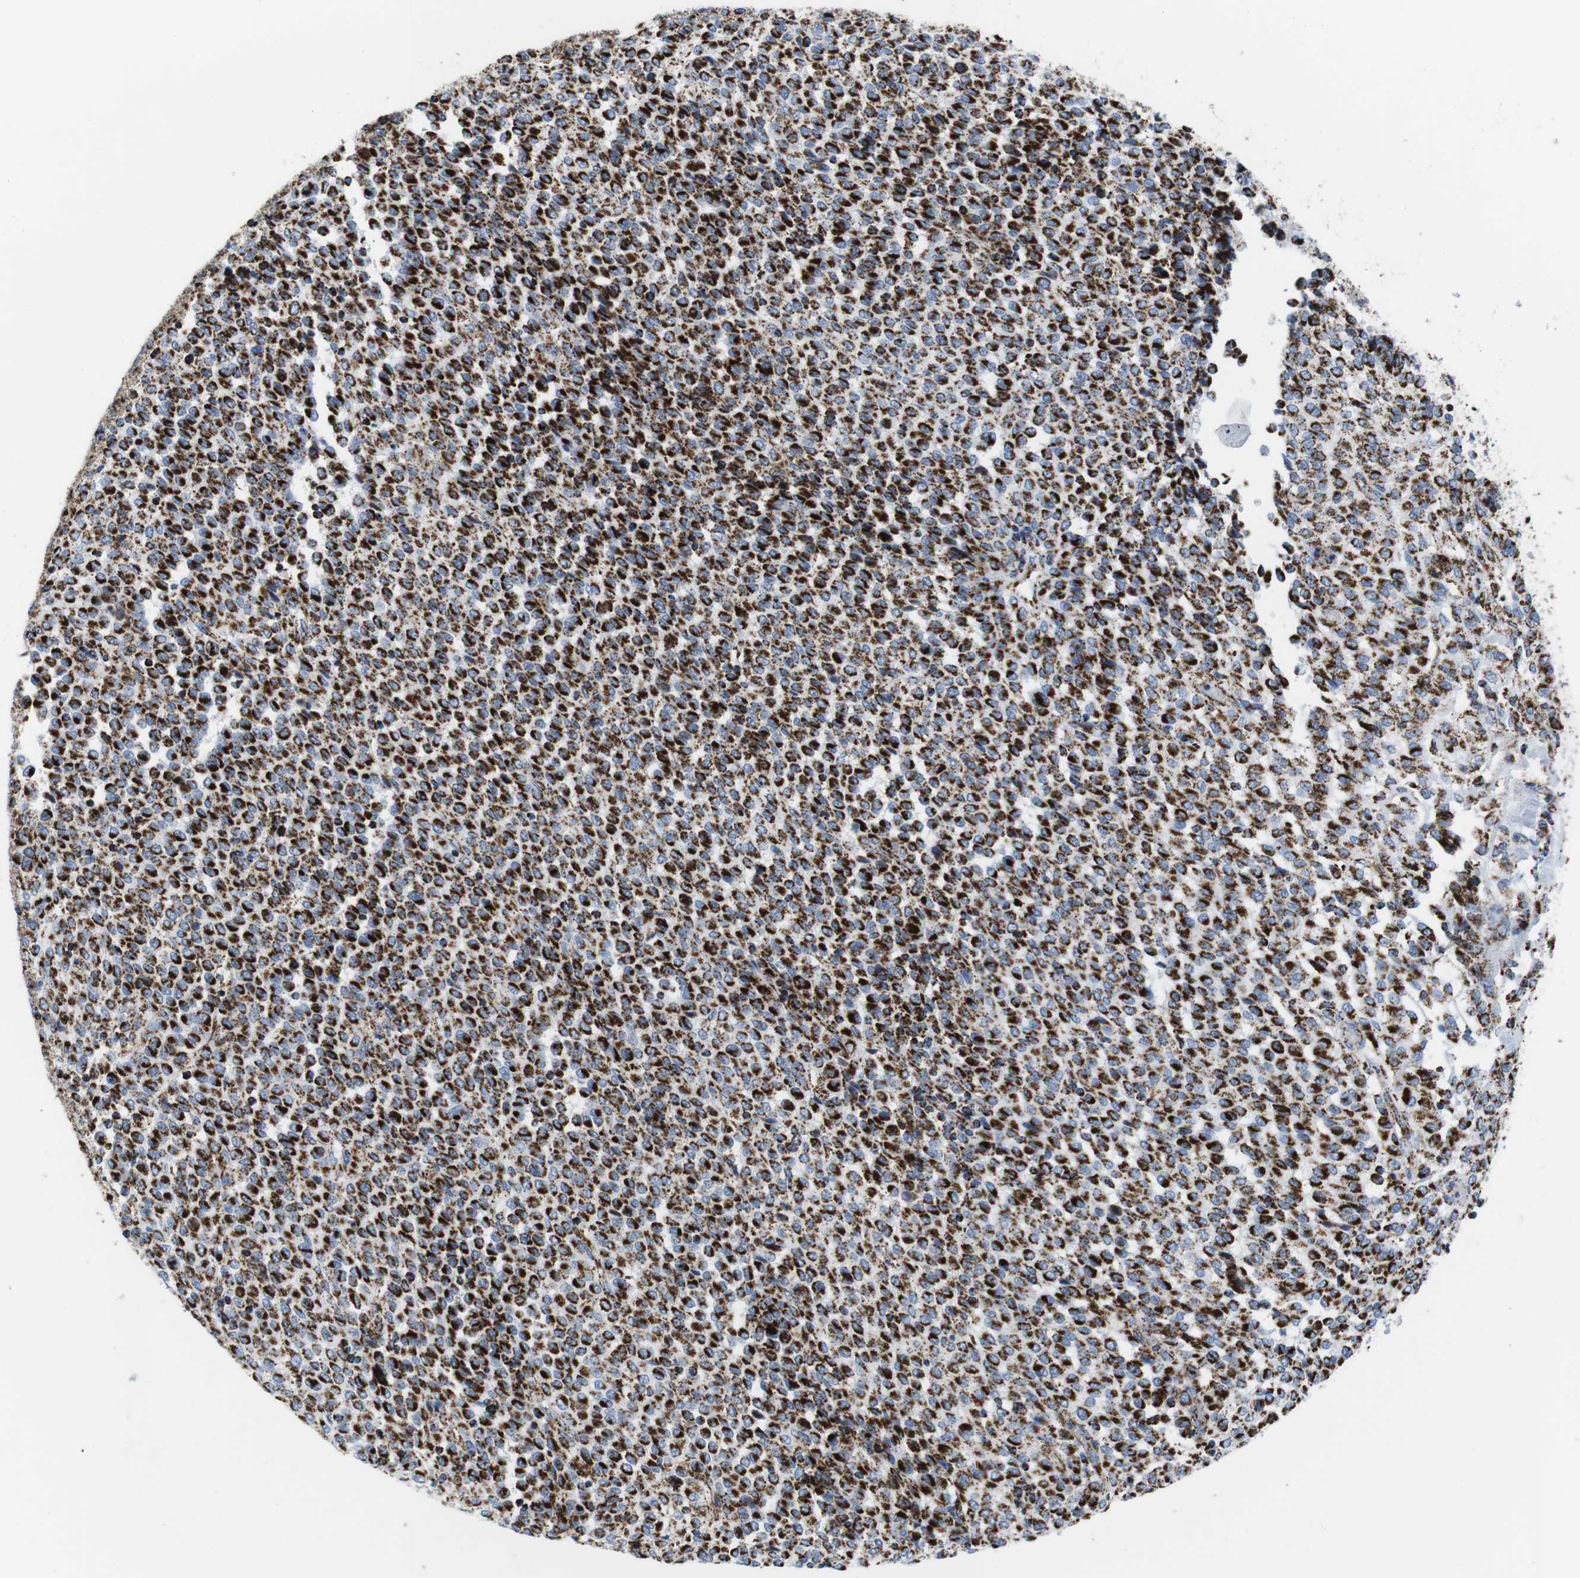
{"staining": {"intensity": "strong", "quantity": ">75%", "location": "cytoplasmic/membranous"}, "tissue": "melanoma", "cell_type": "Tumor cells", "image_type": "cancer", "snomed": [{"axis": "morphology", "description": "Malignant melanoma, Metastatic site"}, {"axis": "topography", "description": "Pancreas"}], "caption": "IHC photomicrograph of melanoma stained for a protein (brown), which exhibits high levels of strong cytoplasmic/membranous staining in about >75% of tumor cells.", "gene": "ATP5PO", "patient": {"sex": "female", "age": 30}}